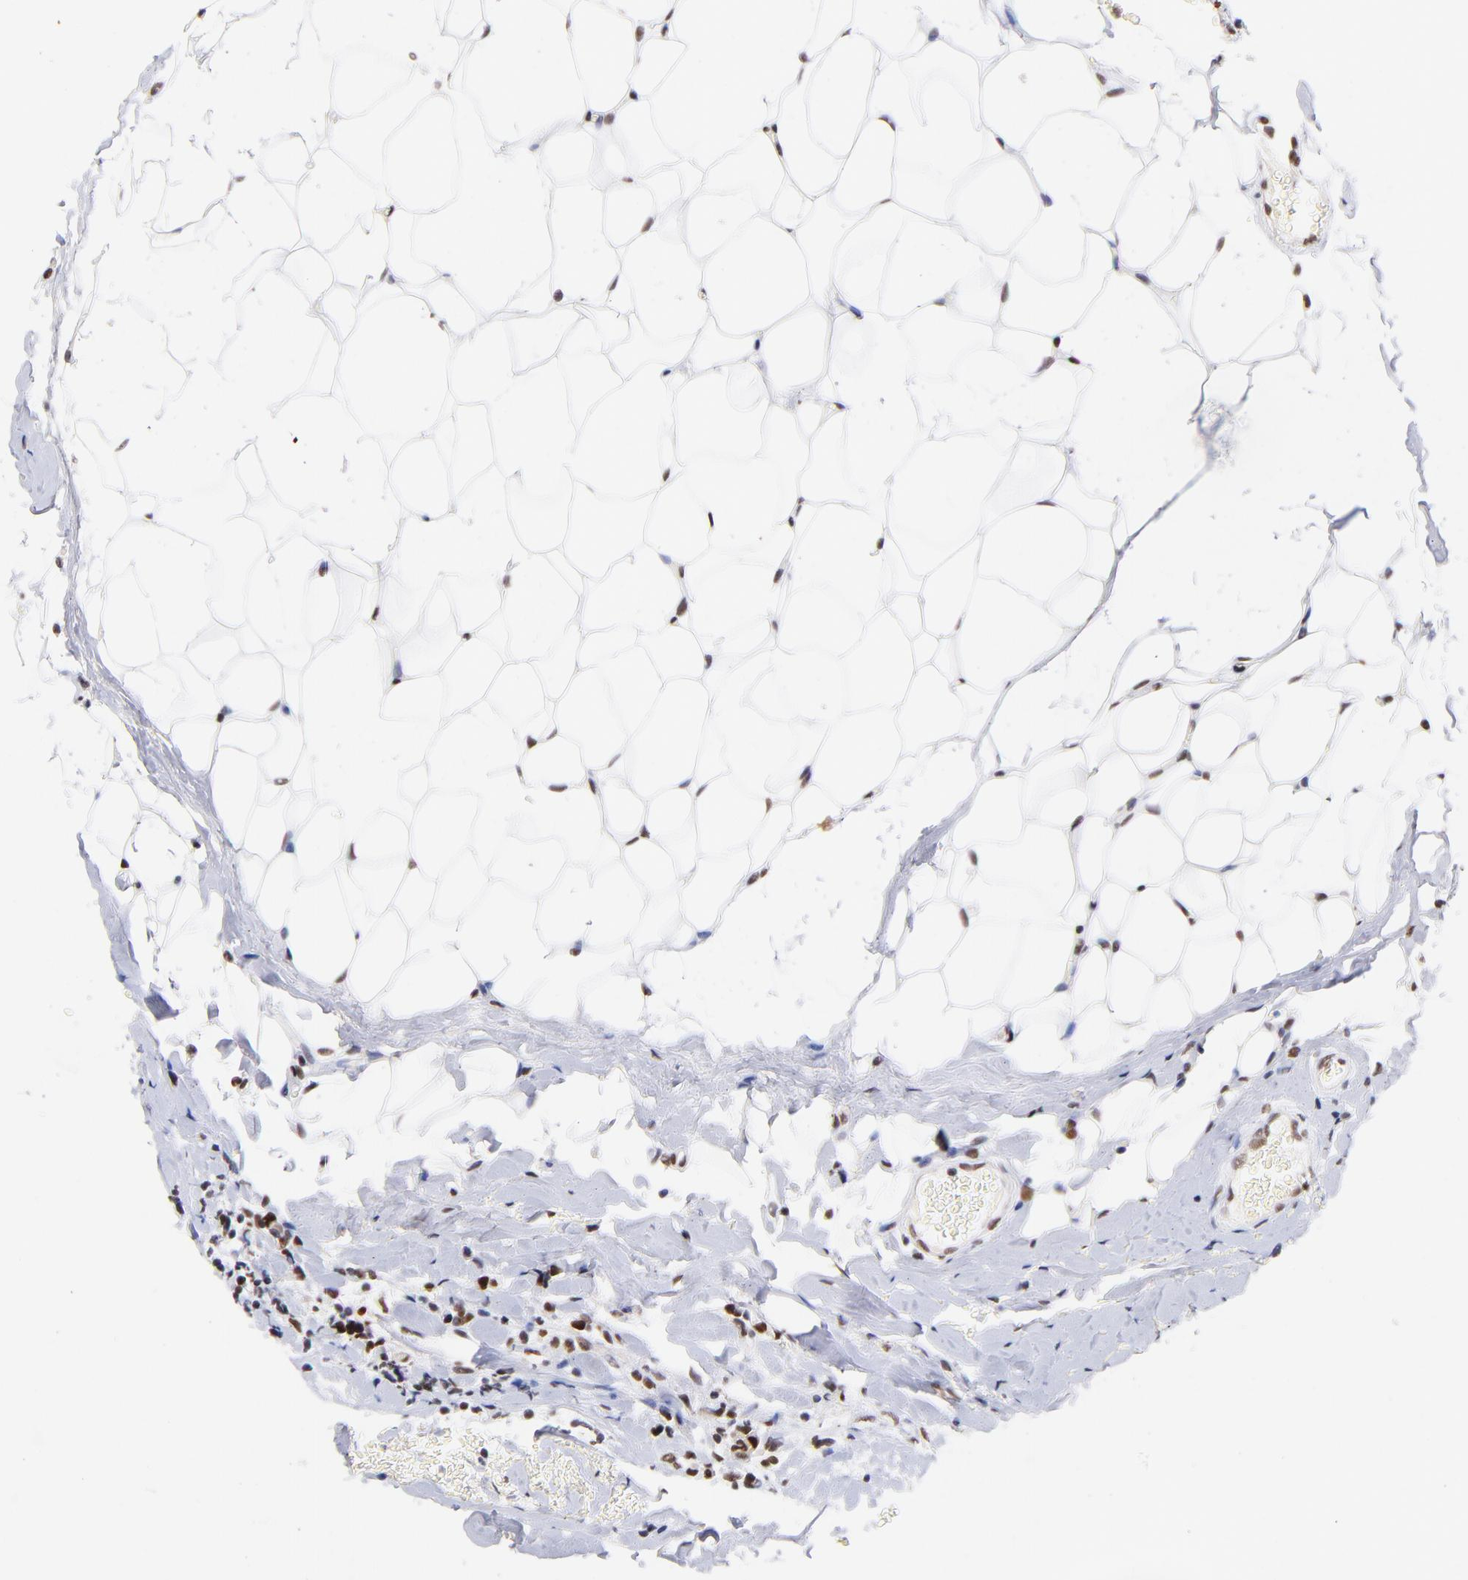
{"staining": {"intensity": "strong", "quantity": ">75%", "location": "nuclear"}, "tissue": "breast cancer", "cell_type": "Tumor cells", "image_type": "cancer", "snomed": [{"axis": "morphology", "description": "Lobular carcinoma"}, {"axis": "topography", "description": "Breast"}], "caption": "About >75% of tumor cells in breast cancer reveal strong nuclear protein positivity as visualized by brown immunohistochemical staining.", "gene": "MIDEAS", "patient": {"sex": "female", "age": 57}}